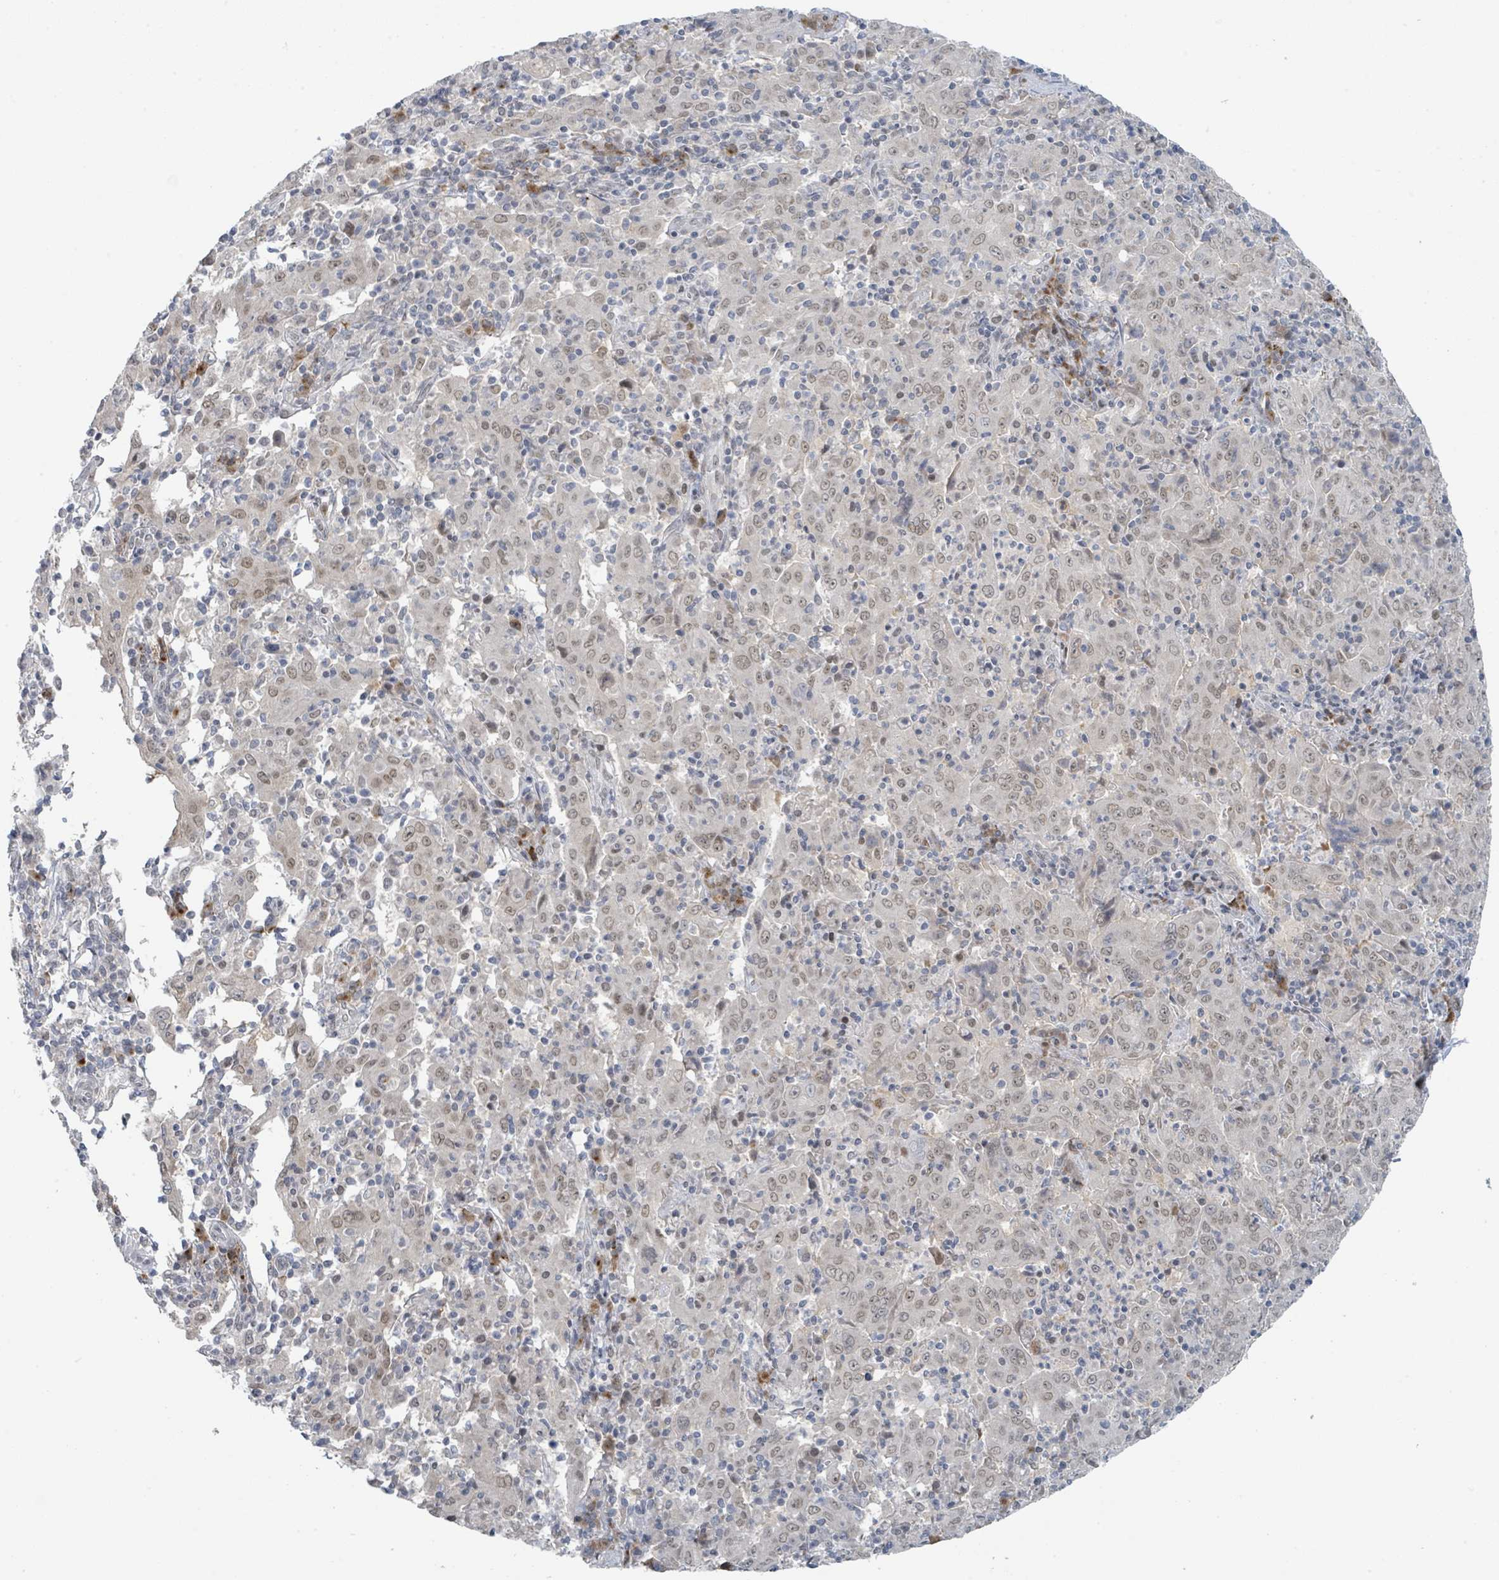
{"staining": {"intensity": "weak", "quantity": ">75%", "location": "nuclear"}, "tissue": "pancreatic cancer", "cell_type": "Tumor cells", "image_type": "cancer", "snomed": [{"axis": "morphology", "description": "Adenocarcinoma, NOS"}, {"axis": "topography", "description": "Pancreas"}], "caption": "This image displays pancreatic cancer (adenocarcinoma) stained with IHC to label a protein in brown. The nuclear of tumor cells show weak positivity for the protein. Nuclei are counter-stained blue.", "gene": "ANKRD55", "patient": {"sex": "male", "age": 63}}